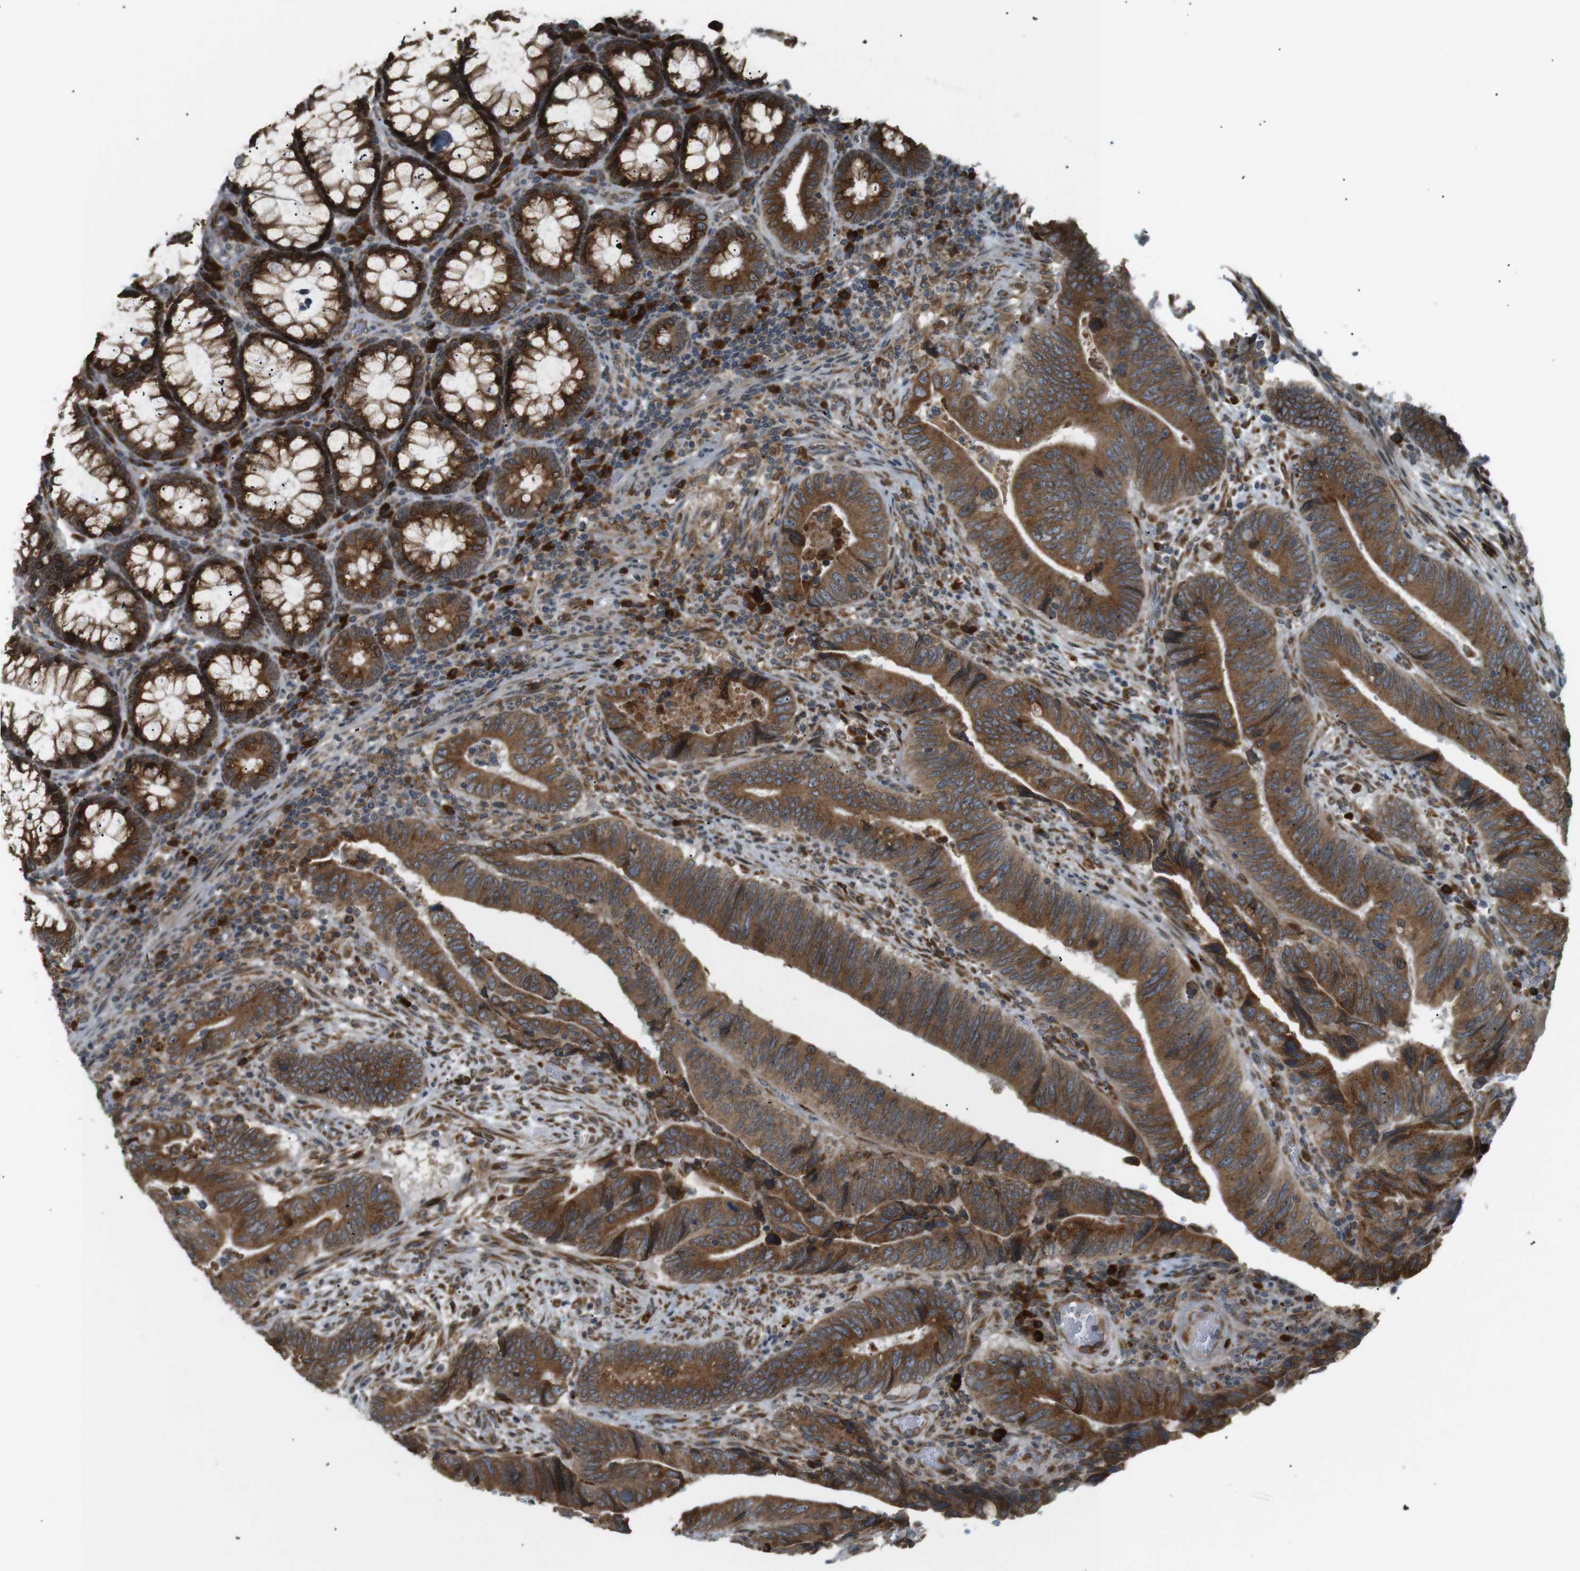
{"staining": {"intensity": "moderate", "quantity": ">75%", "location": "cytoplasmic/membranous"}, "tissue": "colorectal cancer", "cell_type": "Tumor cells", "image_type": "cancer", "snomed": [{"axis": "morphology", "description": "Normal tissue, NOS"}, {"axis": "morphology", "description": "Adenocarcinoma, NOS"}, {"axis": "topography", "description": "Colon"}], "caption": "This histopathology image shows IHC staining of adenocarcinoma (colorectal), with medium moderate cytoplasmic/membranous positivity in about >75% of tumor cells.", "gene": "TMED4", "patient": {"sex": "male", "age": 56}}